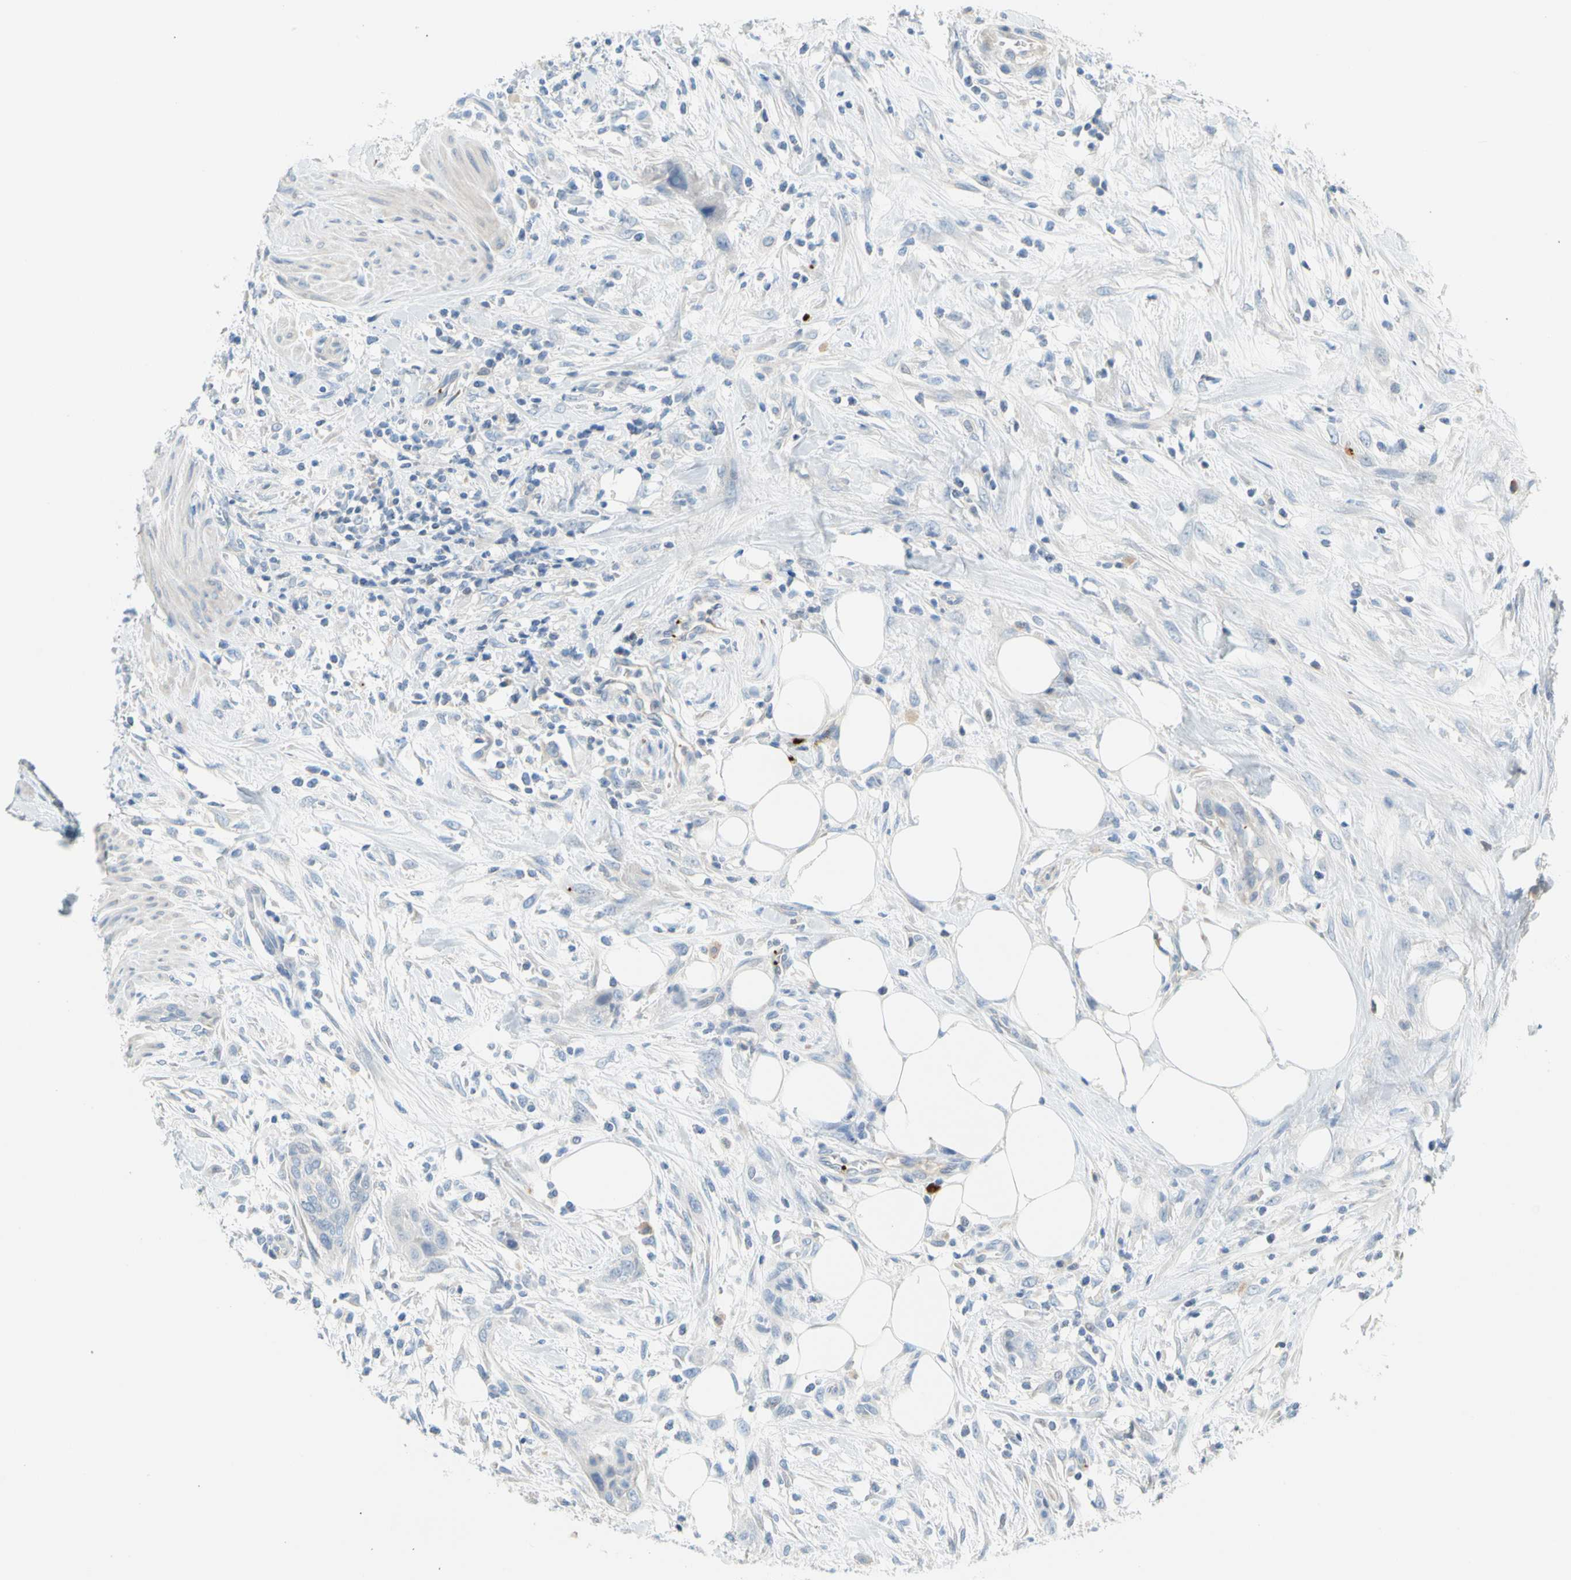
{"staining": {"intensity": "negative", "quantity": "none", "location": "none"}, "tissue": "urothelial cancer", "cell_type": "Tumor cells", "image_type": "cancer", "snomed": [{"axis": "morphology", "description": "Urothelial carcinoma, High grade"}, {"axis": "topography", "description": "Urinary bladder"}], "caption": "This is an IHC histopathology image of urothelial carcinoma (high-grade). There is no staining in tumor cells.", "gene": "PPBP", "patient": {"sex": "male", "age": 35}}